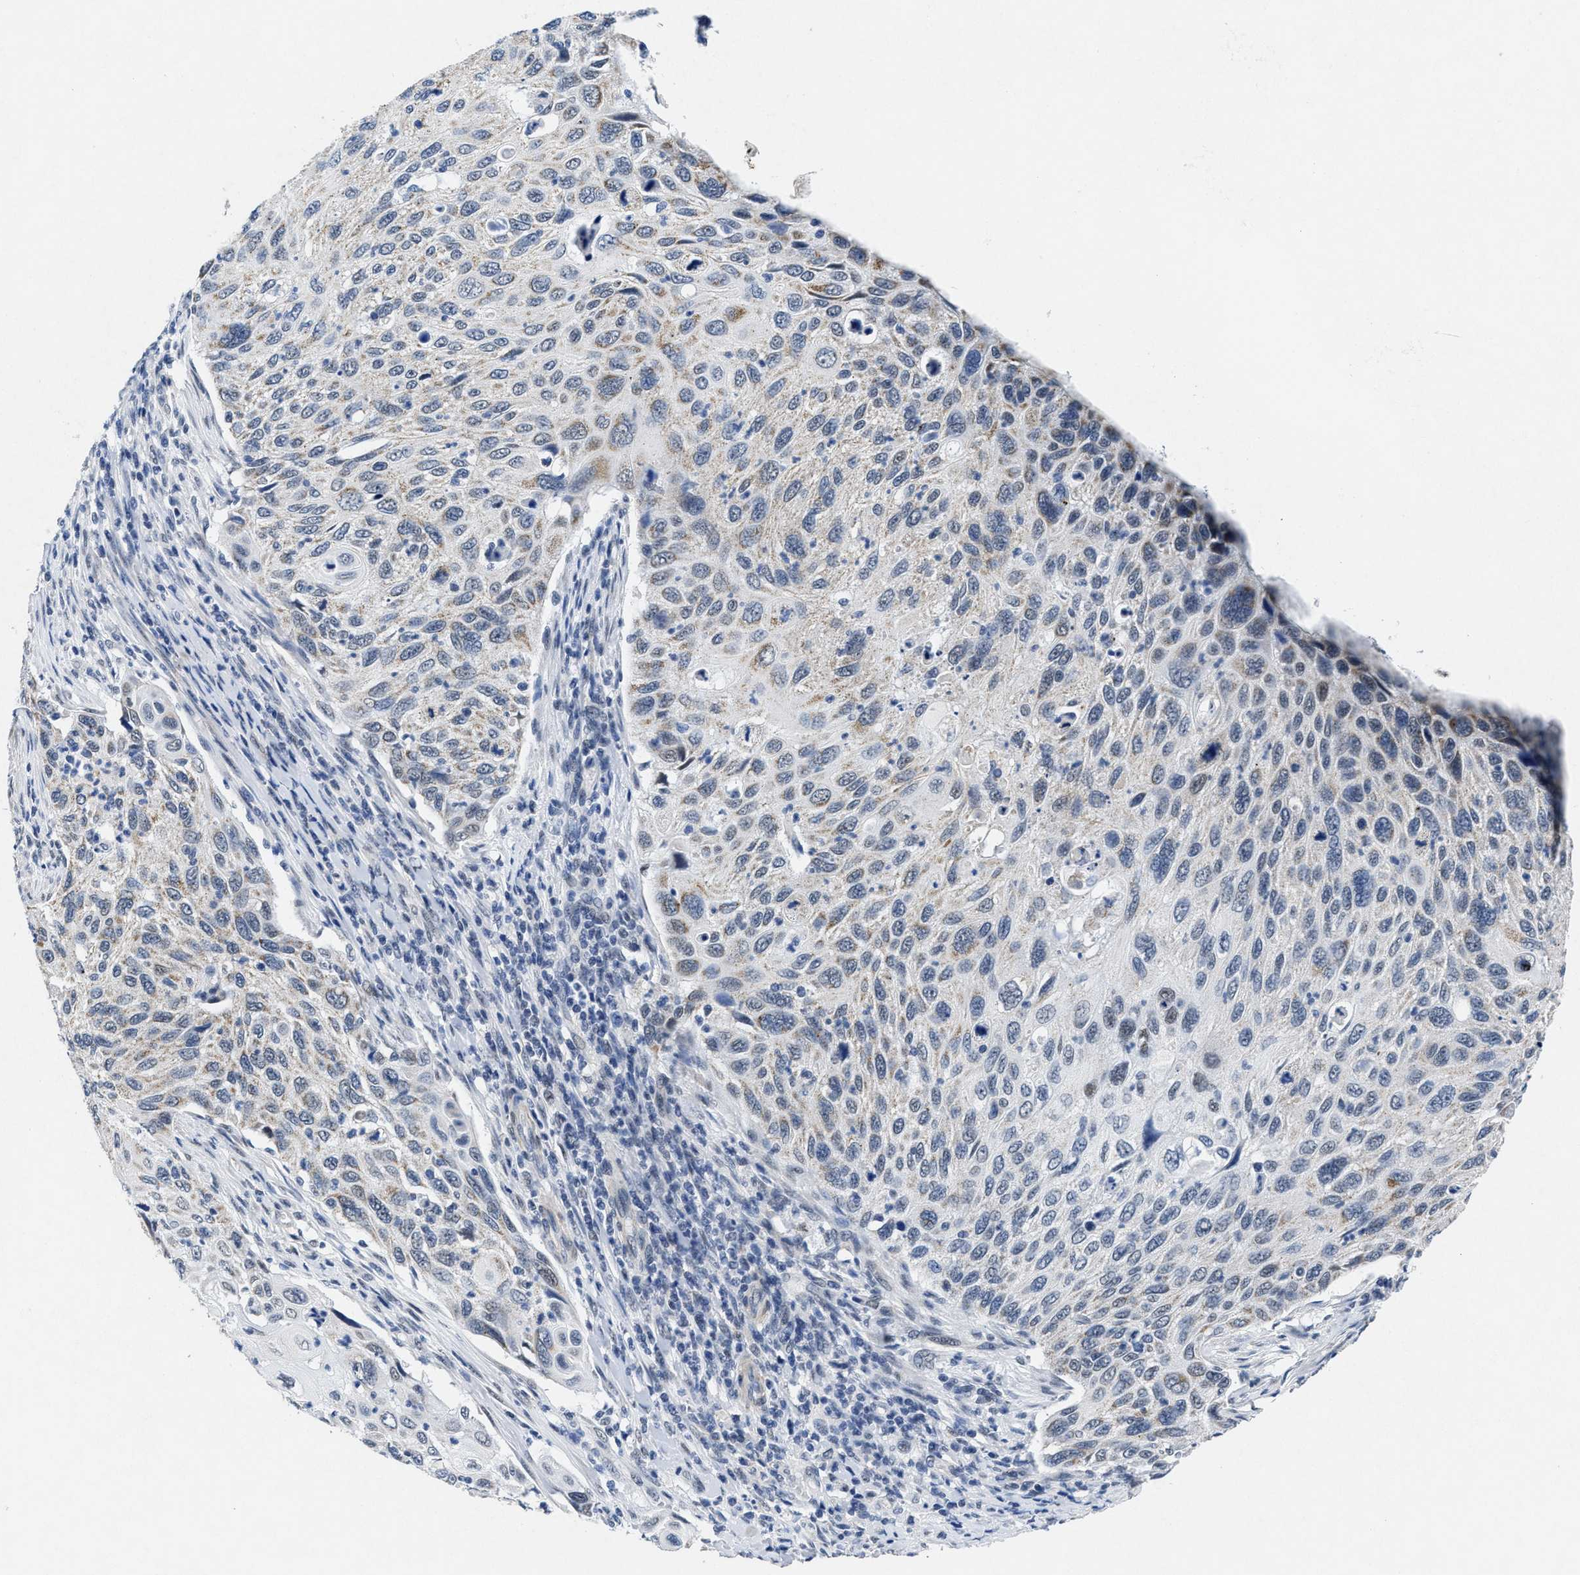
{"staining": {"intensity": "weak", "quantity": "<25%", "location": "cytoplasmic/membranous,nuclear"}, "tissue": "cervical cancer", "cell_type": "Tumor cells", "image_type": "cancer", "snomed": [{"axis": "morphology", "description": "Squamous cell carcinoma, NOS"}, {"axis": "topography", "description": "Cervix"}], "caption": "This is an immunohistochemistry histopathology image of cervical cancer (squamous cell carcinoma). There is no staining in tumor cells.", "gene": "ID3", "patient": {"sex": "female", "age": 70}}